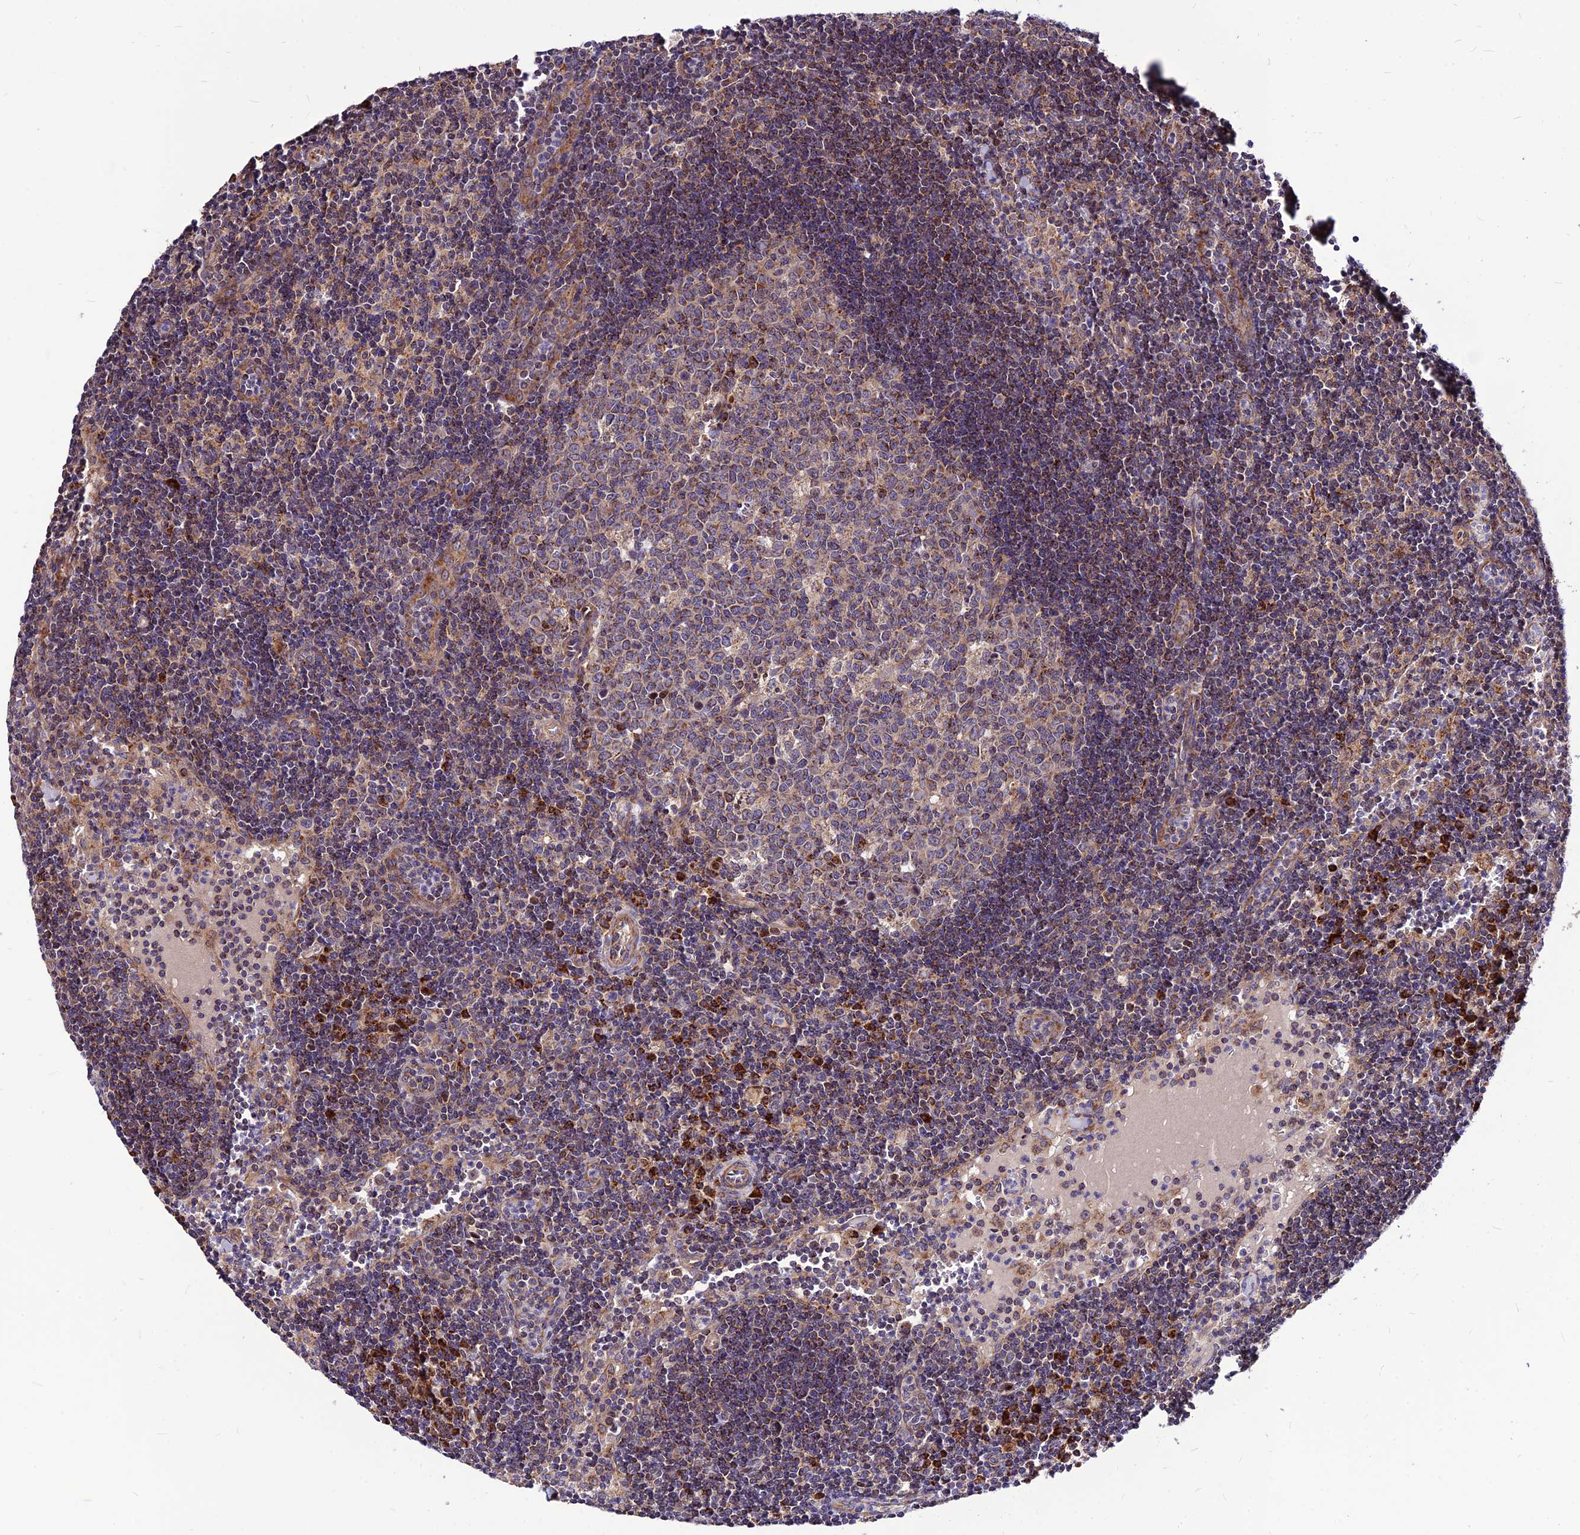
{"staining": {"intensity": "weak", "quantity": "25%-75%", "location": "cytoplasmic/membranous"}, "tissue": "lymph node", "cell_type": "Germinal center cells", "image_type": "normal", "snomed": [{"axis": "morphology", "description": "Normal tissue, NOS"}, {"axis": "topography", "description": "Lymph node"}], "caption": "DAB (3,3'-diaminobenzidine) immunohistochemical staining of benign human lymph node displays weak cytoplasmic/membranous protein expression in approximately 25%-75% of germinal center cells.", "gene": "ECI1", "patient": {"sex": "female", "age": 32}}